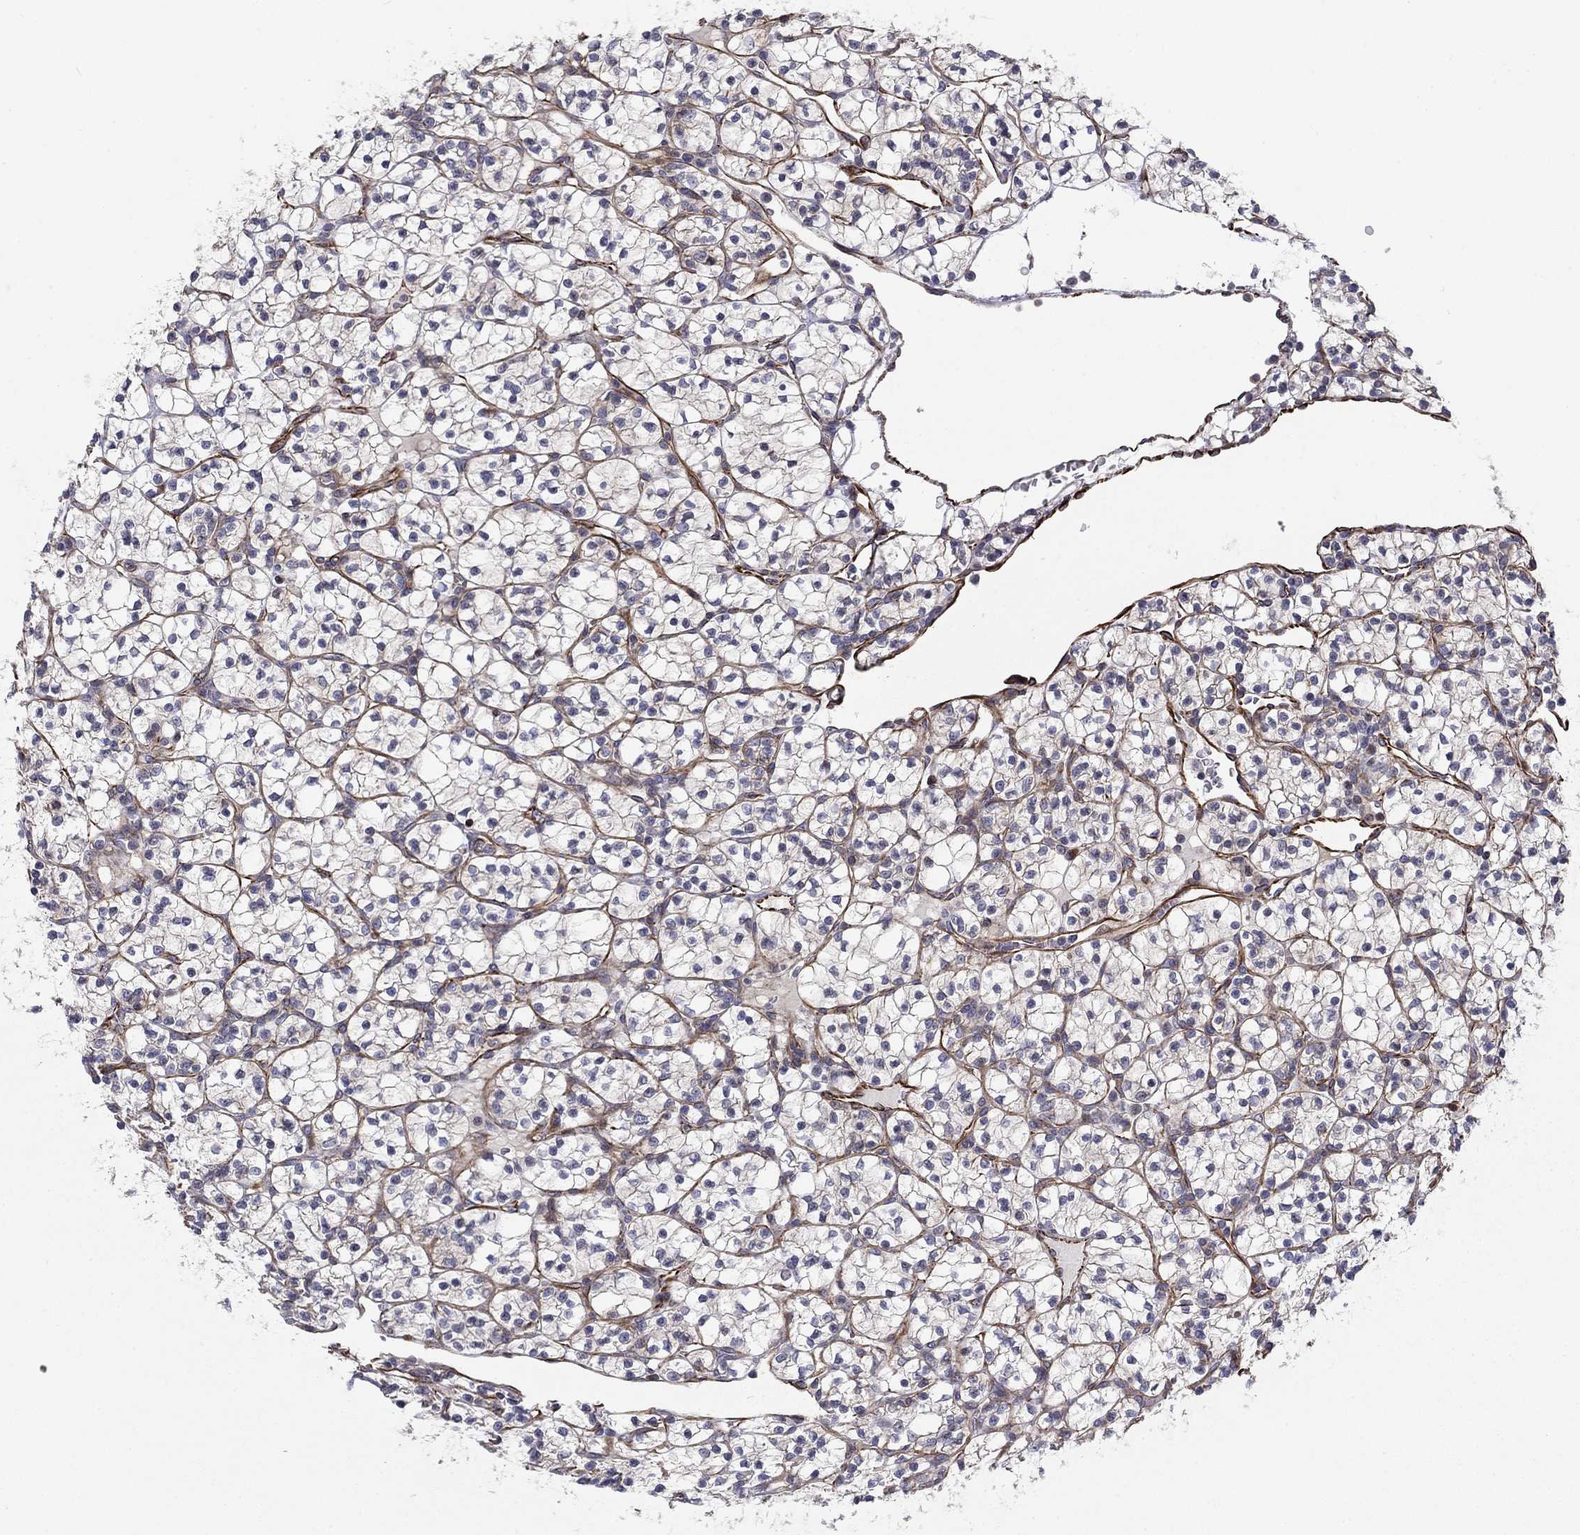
{"staining": {"intensity": "negative", "quantity": "none", "location": "none"}, "tissue": "renal cancer", "cell_type": "Tumor cells", "image_type": "cancer", "snomed": [{"axis": "morphology", "description": "Adenocarcinoma, NOS"}, {"axis": "topography", "description": "Kidney"}], "caption": "Renal adenocarcinoma stained for a protein using IHC shows no expression tumor cells.", "gene": "CLSTN1", "patient": {"sex": "female", "age": 89}}